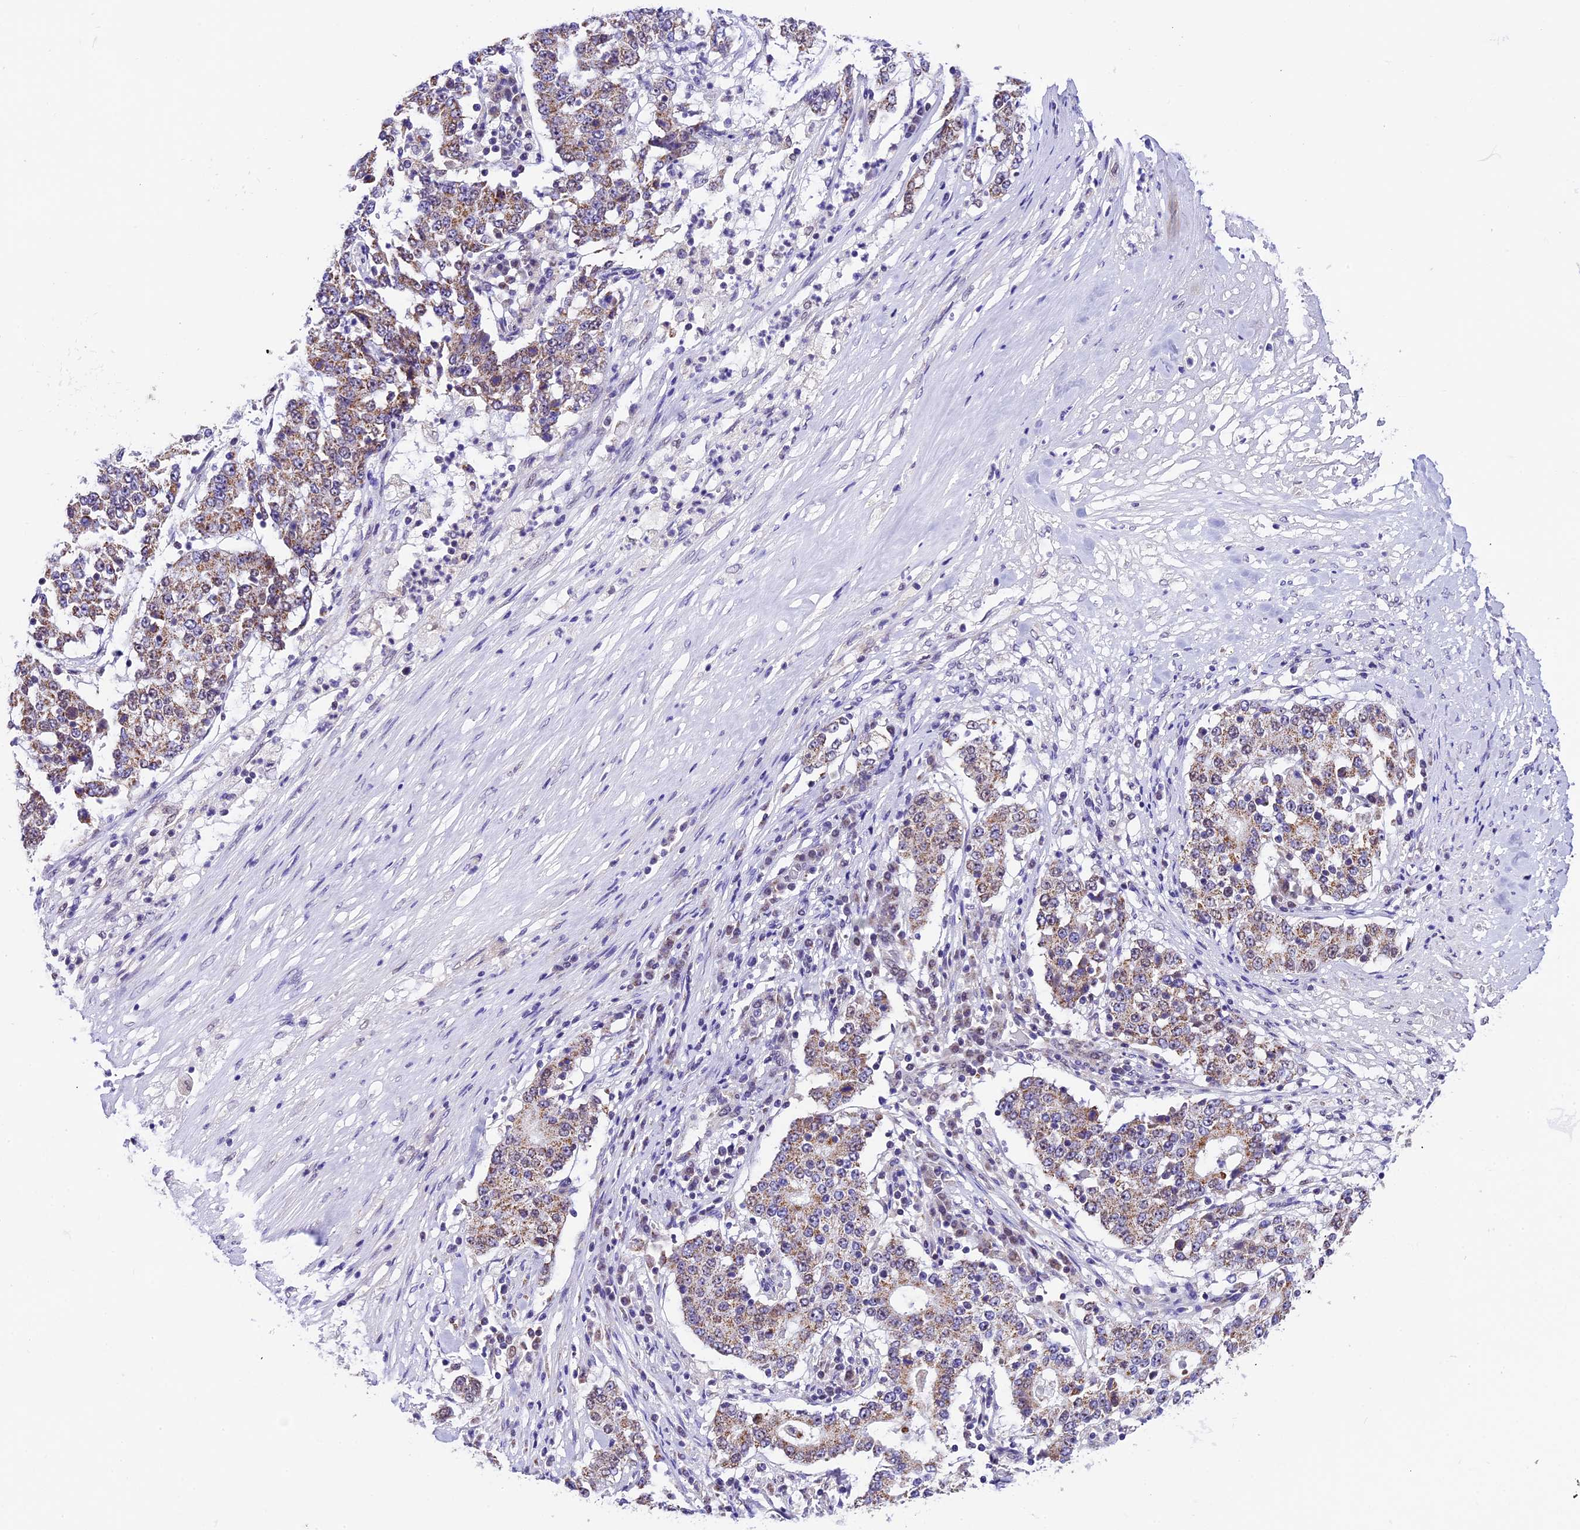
{"staining": {"intensity": "moderate", "quantity": "25%-75%", "location": "cytoplasmic/membranous"}, "tissue": "stomach cancer", "cell_type": "Tumor cells", "image_type": "cancer", "snomed": [{"axis": "morphology", "description": "Adenocarcinoma, NOS"}, {"axis": "topography", "description": "Stomach"}], "caption": "Brown immunohistochemical staining in human stomach cancer (adenocarcinoma) demonstrates moderate cytoplasmic/membranous positivity in approximately 25%-75% of tumor cells.", "gene": "CARS2", "patient": {"sex": "male", "age": 59}}